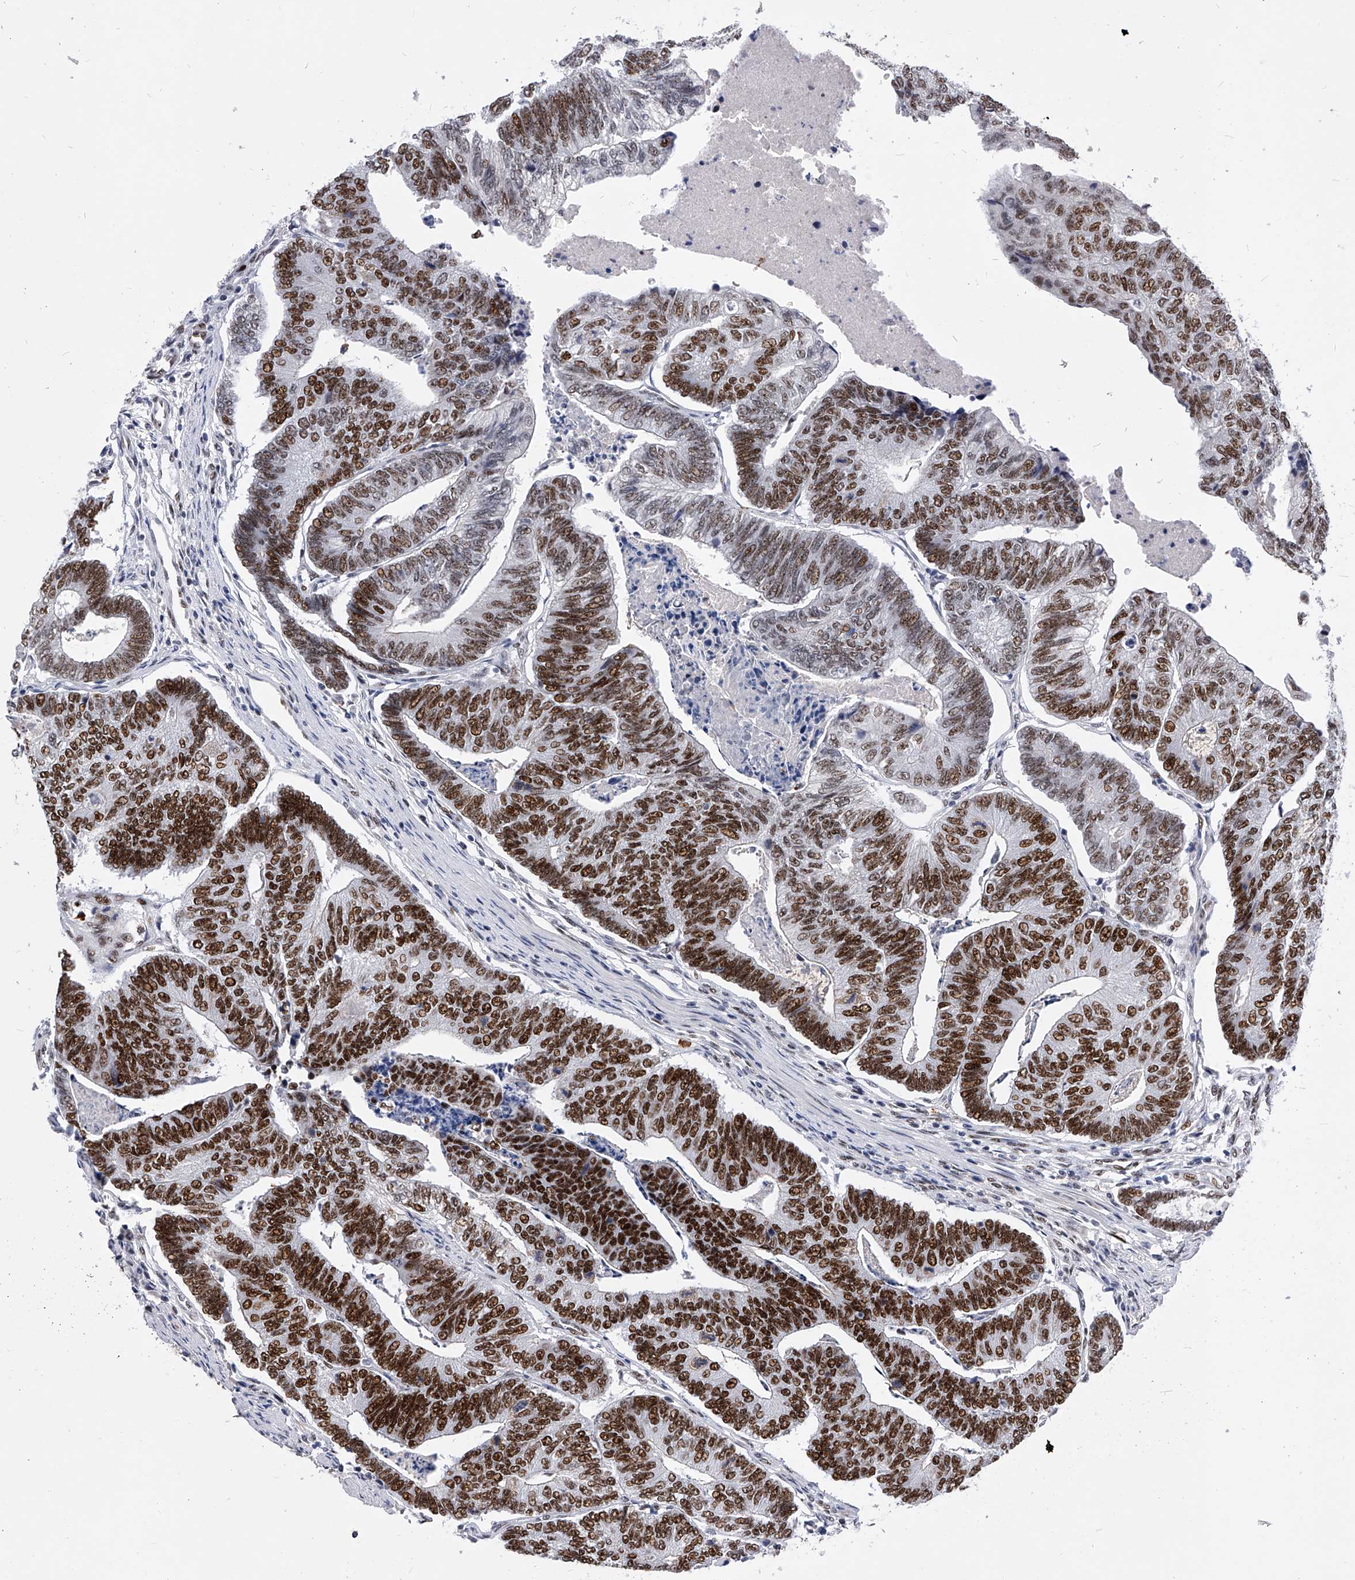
{"staining": {"intensity": "strong", "quantity": ">75%", "location": "nuclear"}, "tissue": "colorectal cancer", "cell_type": "Tumor cells", "image_type": "cancer", "snomed": [{"axis": "morphology", "description": "Adenocarcinoma, NOS"}, {"axis": "topography", "description": "Colon"}], "caption": "Immunohistochemical staining of adenocarcinoma (colorectal) demonstrates high levels of strong nuclear positivity in about >75% of tumor cells. (Brightfield microscopy of DAB IHC at high magnification).", "gene": "TESK2", "patient": {"sex": "female", "age": 67}}